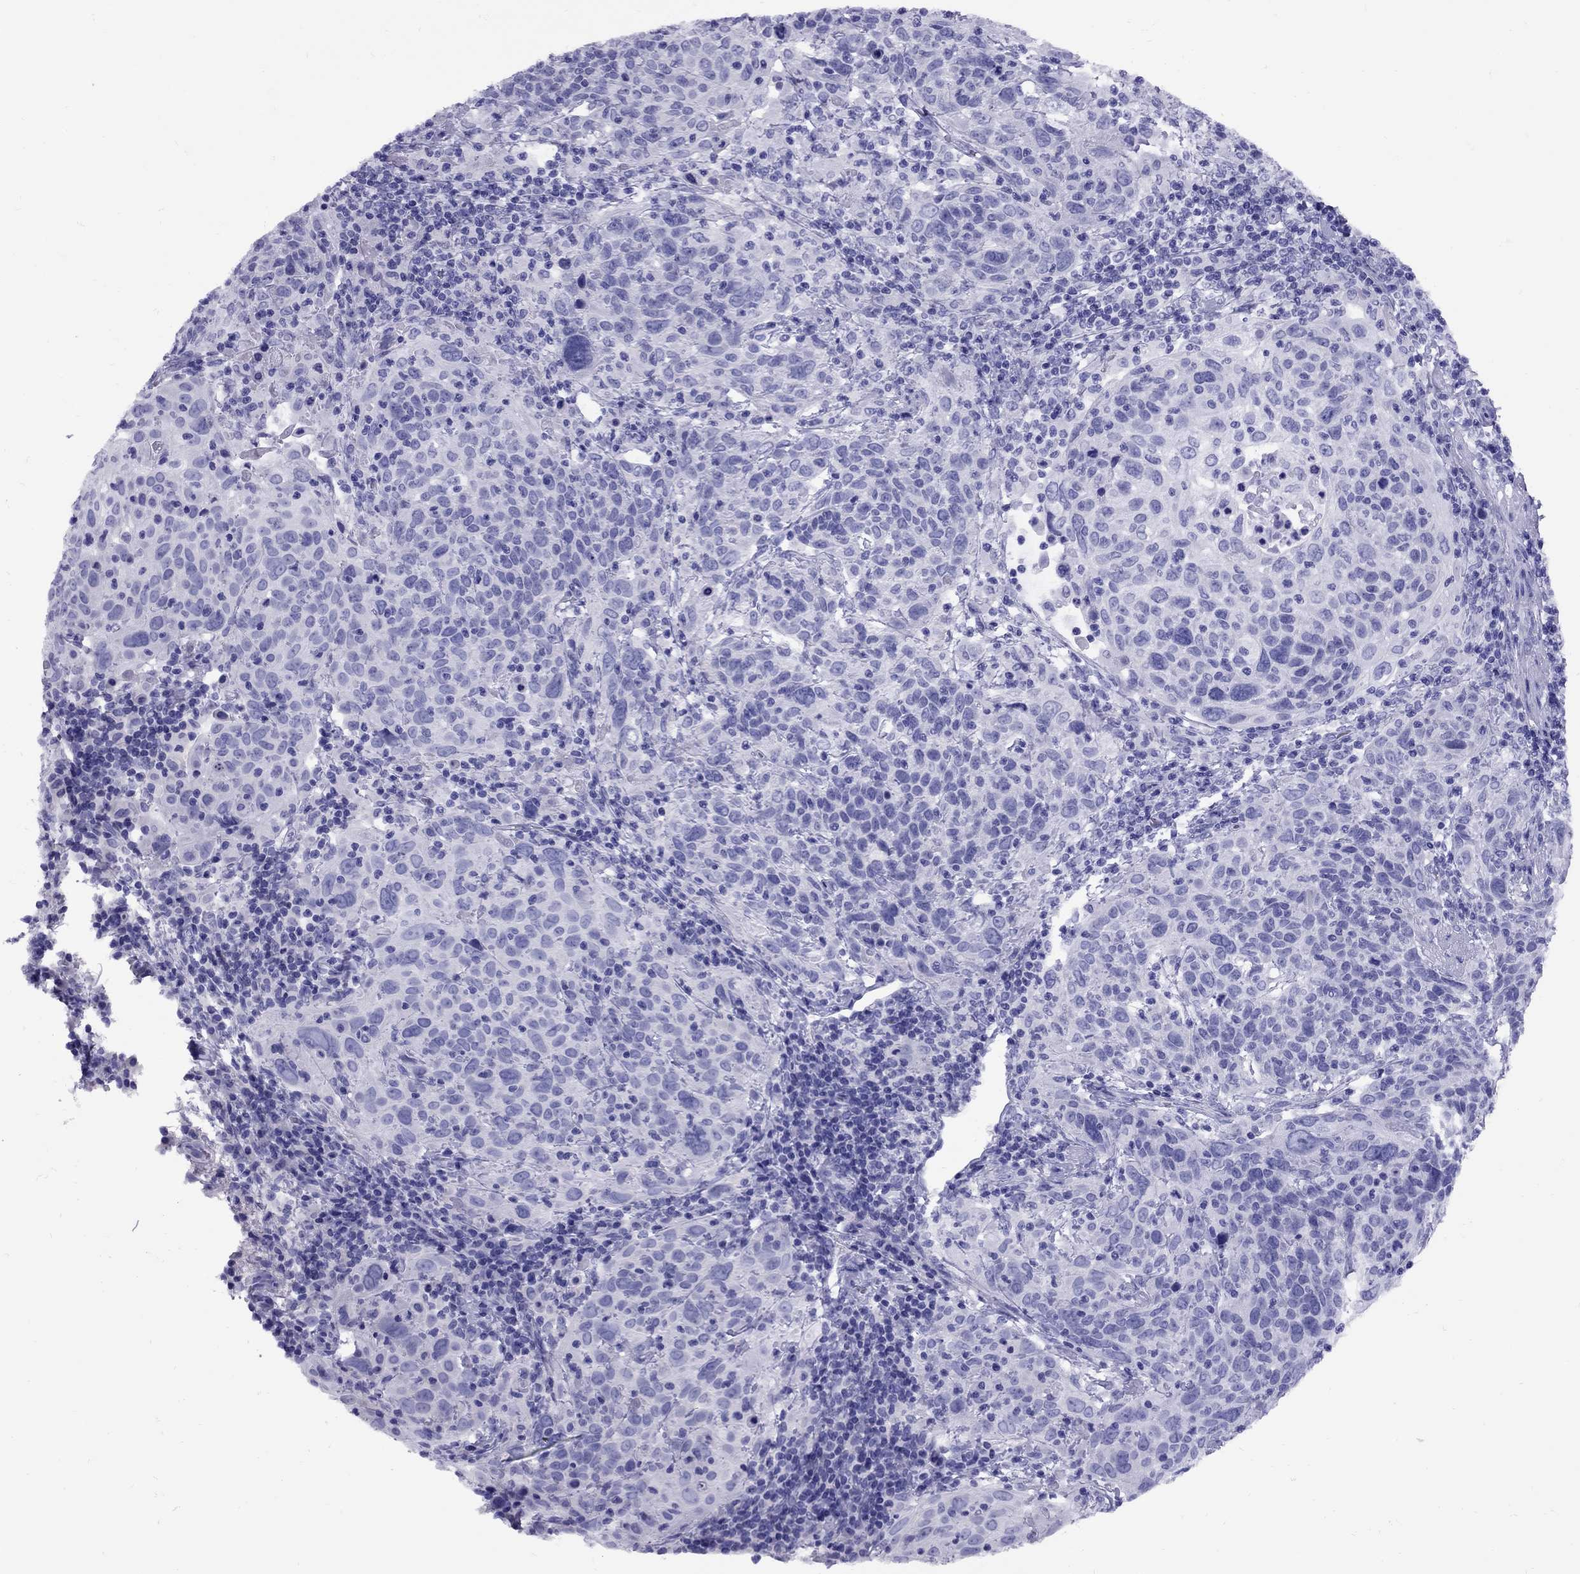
{"staining": {"intensity": "negative", "quantity": "none", "location": "none"}, "tissue": "cervical cancer", "cell_type": "Tumor cells", "image_type": "cancer", "snomed": [{"axis": "morphology", "description": "Squamous cell carcinoma, NOS"}, {"axis": "topography", "description": "Cervix"}], "caption": "IHC of squamous cell carcinoma (cervical) exhibits no staining in tumor cells.", "gene": "AVPR1B", "patient": {"sex": "female", "age": 61}}